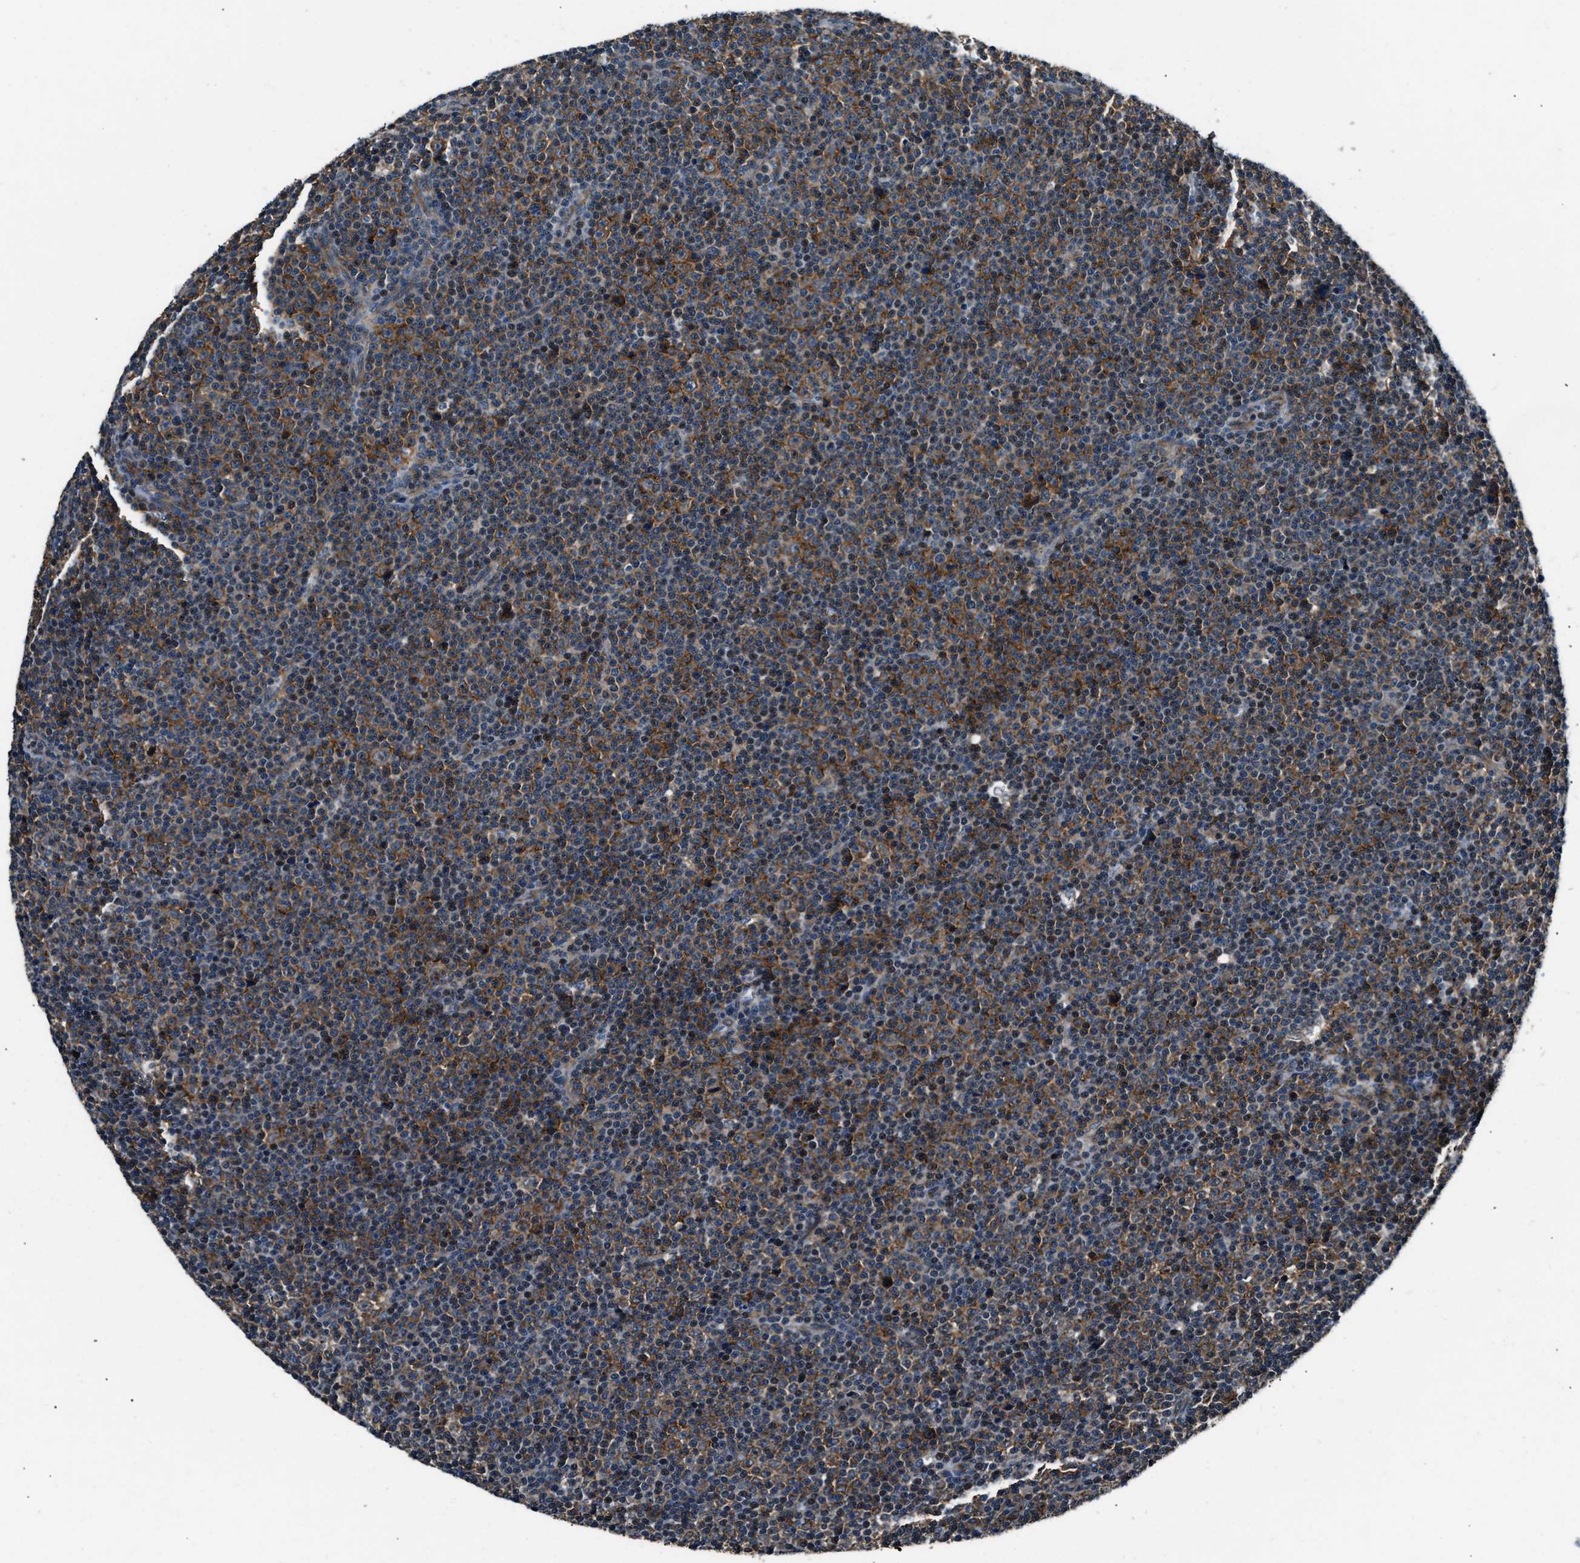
{"staining": {"intensity": "moderate", "quantity": ">75%", "location": "cytoplasmic/membranous"}, "tissue": "lymphoma", "cell_type": "Tumor cells", "image_type": "cancer", "snomed": [{"axis": "morphology", "description": "Malignant lymphoma, non-Hodgkin's type, Low grade"}, {"axis": "topography", "description": "Lymph node"}], "caption": "Immunohistochemical staining of lymphoma reveals moderate cytoplasmic/membranous protein expression in approximately >75% of tumor cells.", "gene": "IMPDH2", "patient": {"sex": "female", "age": 67}}